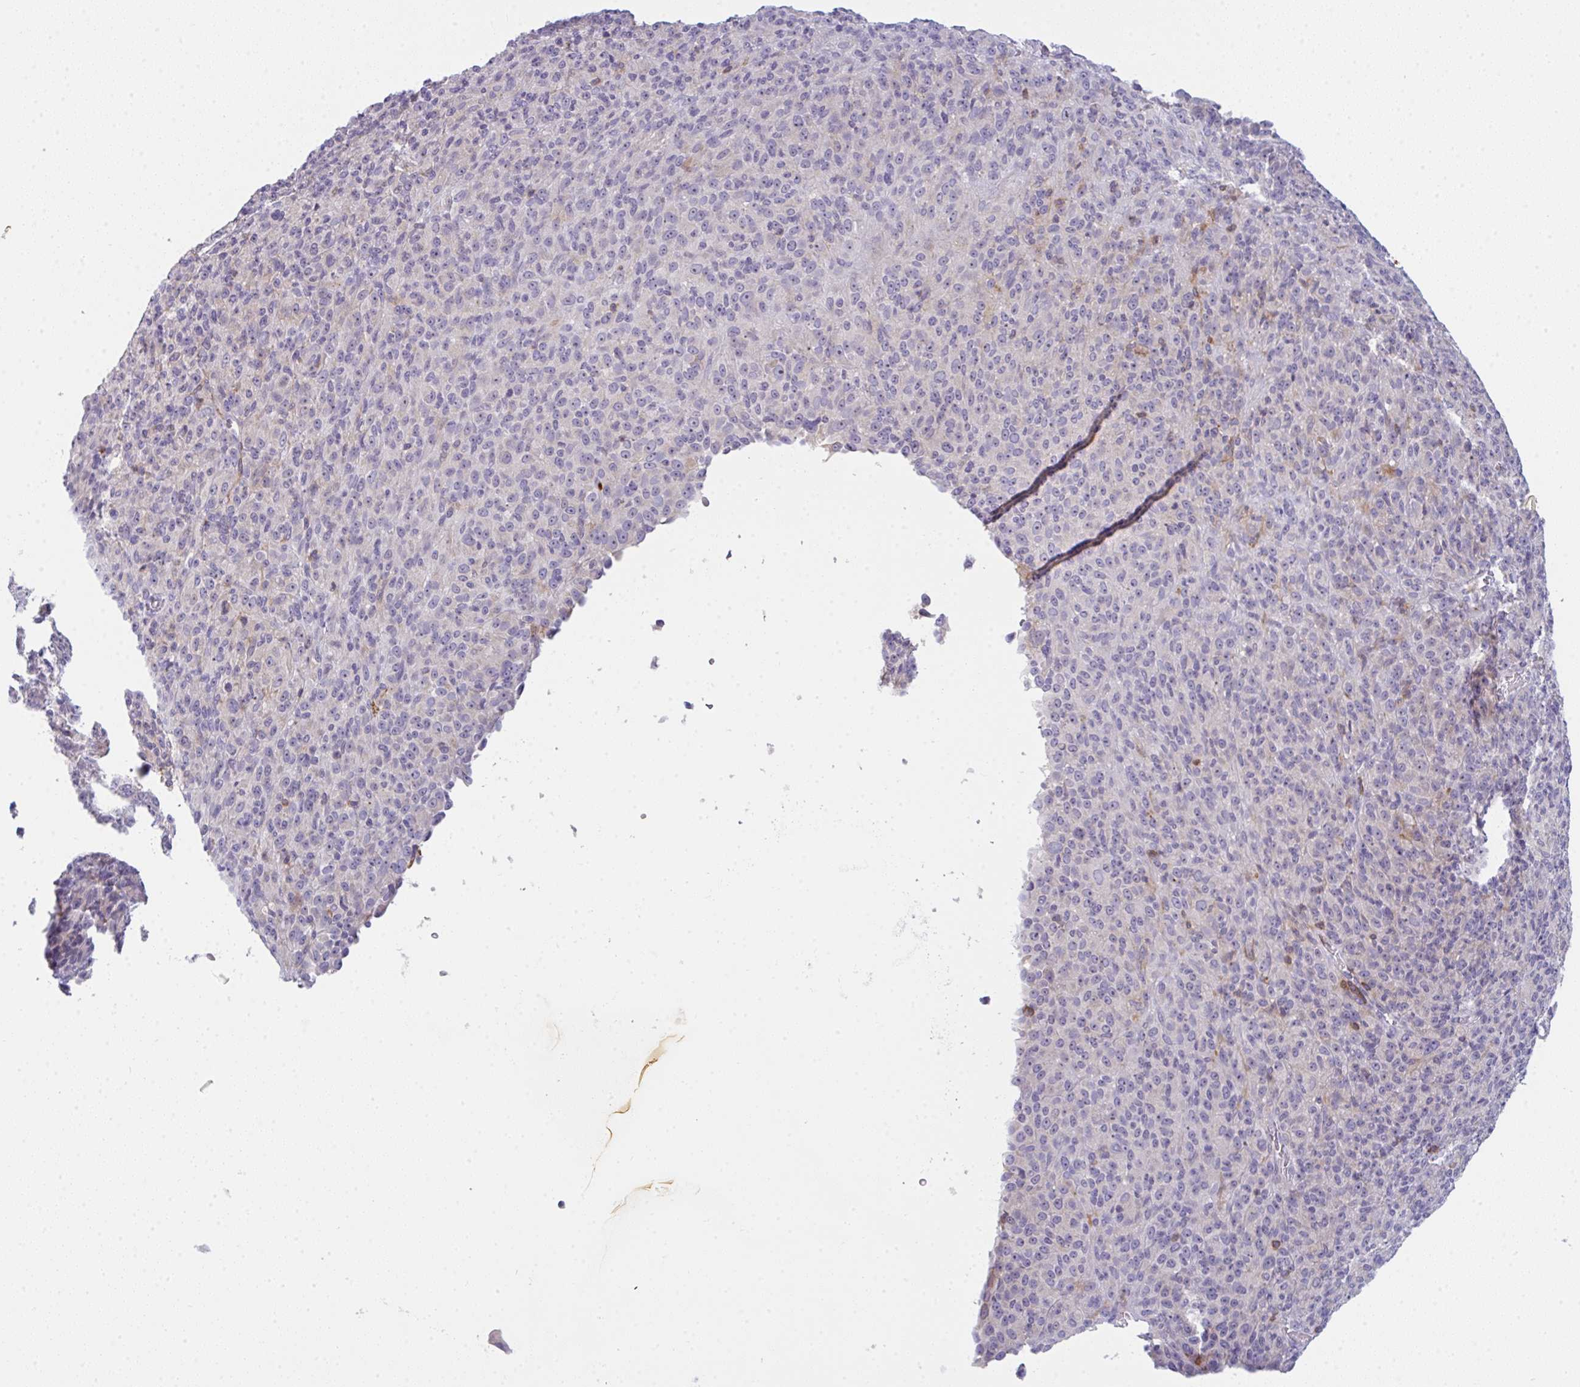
{"staining": {"intensity": "negative", "quantity": "none", "location": "none"}, "tissue": "melanoma", "cell_type": "Tumor cells", "image_type": "cancer", "snomed": [{"axis": "morphology", "description": "Malignant melanoma, Metastatic site"}, {"axis": "topography", "description": "Brain"}], "caption": "Malignant melanoma (metastatic site) stained for a protein using immunohistochemistry (IHC) displays no positivity tumor cells.", "gene": "CD80", "patient": {"sex": "female", "age": 56}}